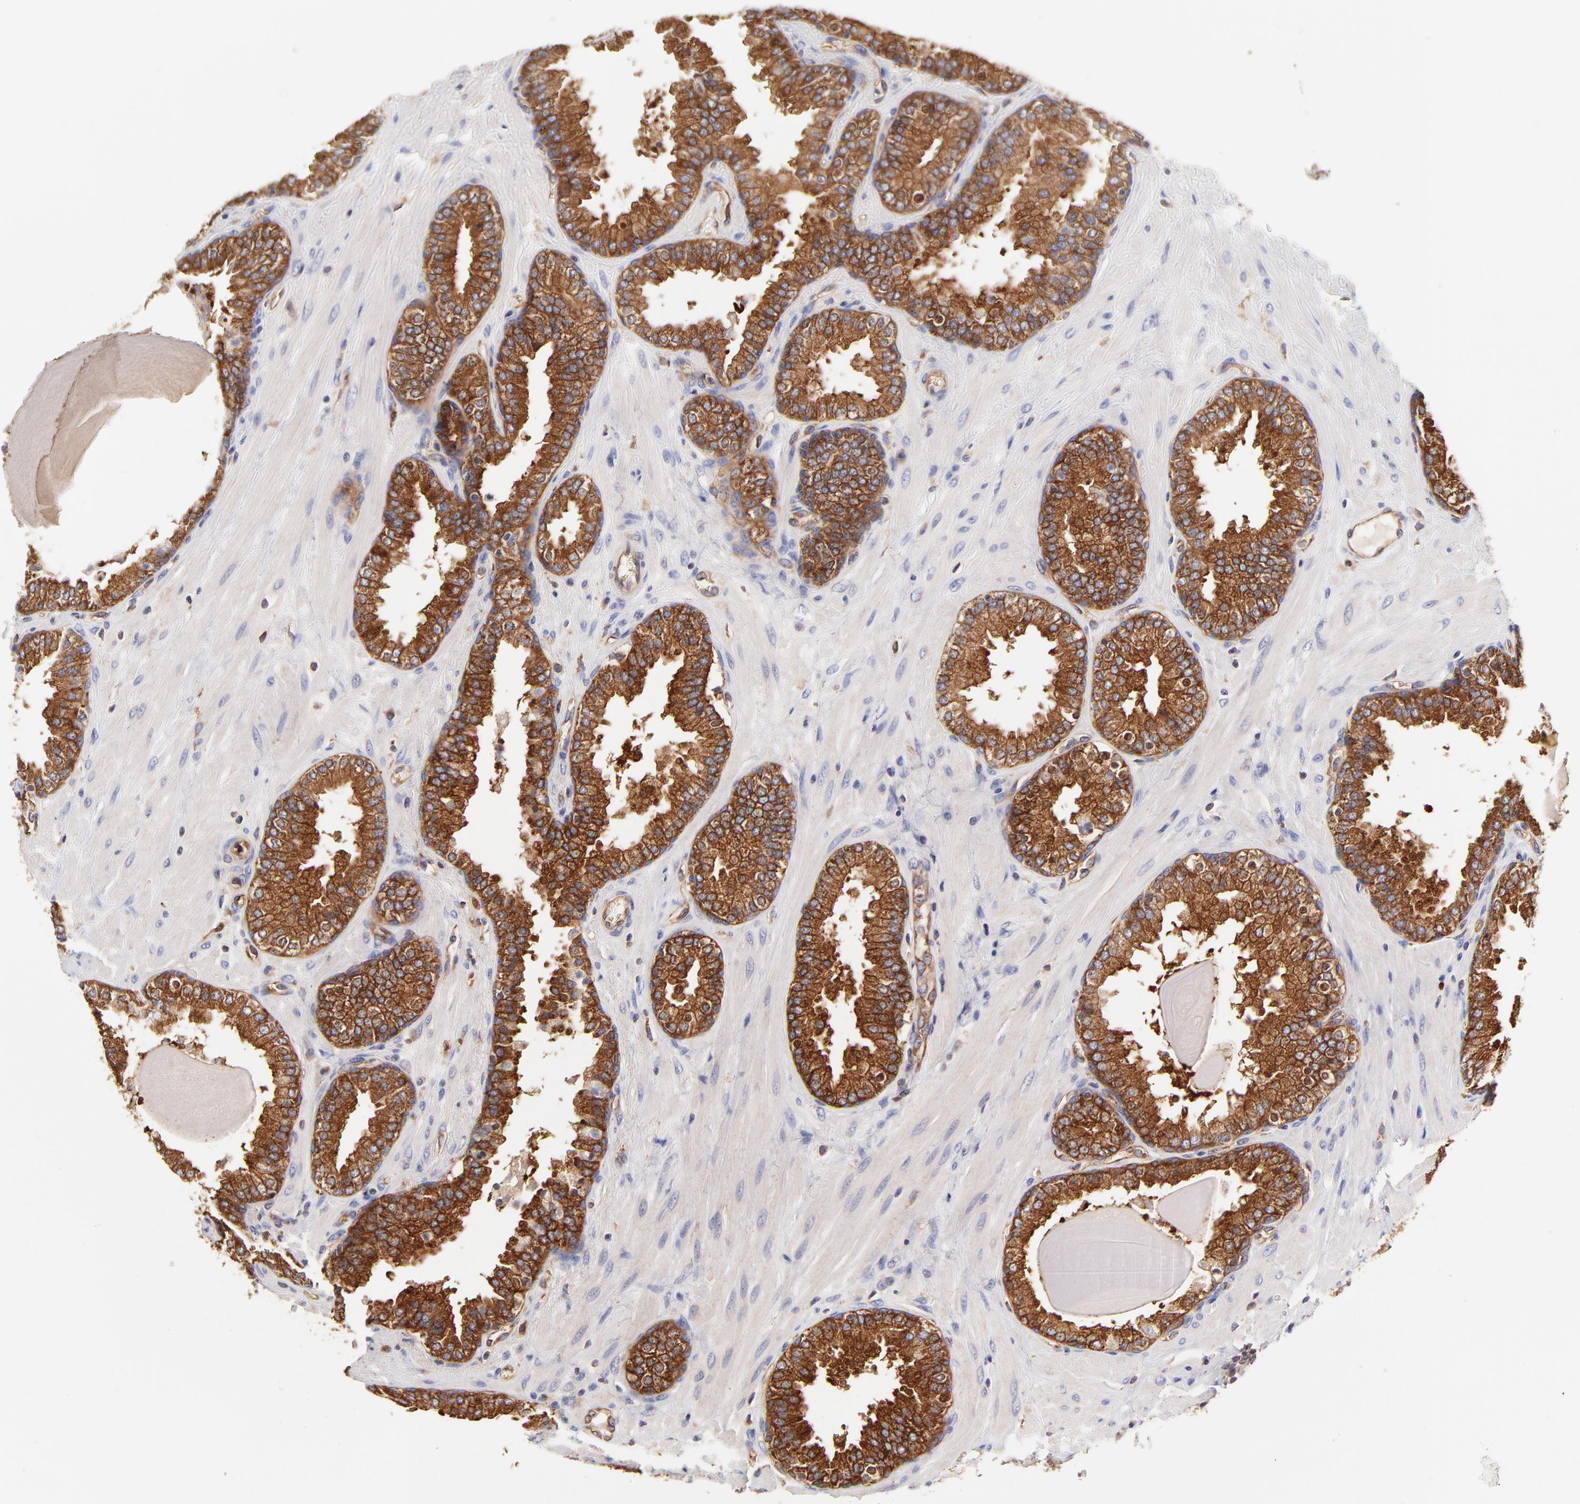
{"staining": {"intensity": "strong", "quantity": ">75%", "location": "cytoplasmic/membranous"}, "tissue": "prostate", "cell_type": "Glandular cells", "image_type": "normal", "snomed": [{"axis": "morphology", "description": "Normal tissue, NOS"}, {"axis": "topography", "description": "Prostate"}], "caption": "Glandular cells reveal high levels of strong cytoplasmic/membranous positivity in approximately >75% of cells in normal prostate.", "gene": "CD2AP", "patient": {"sex": "male", "age": 51}}